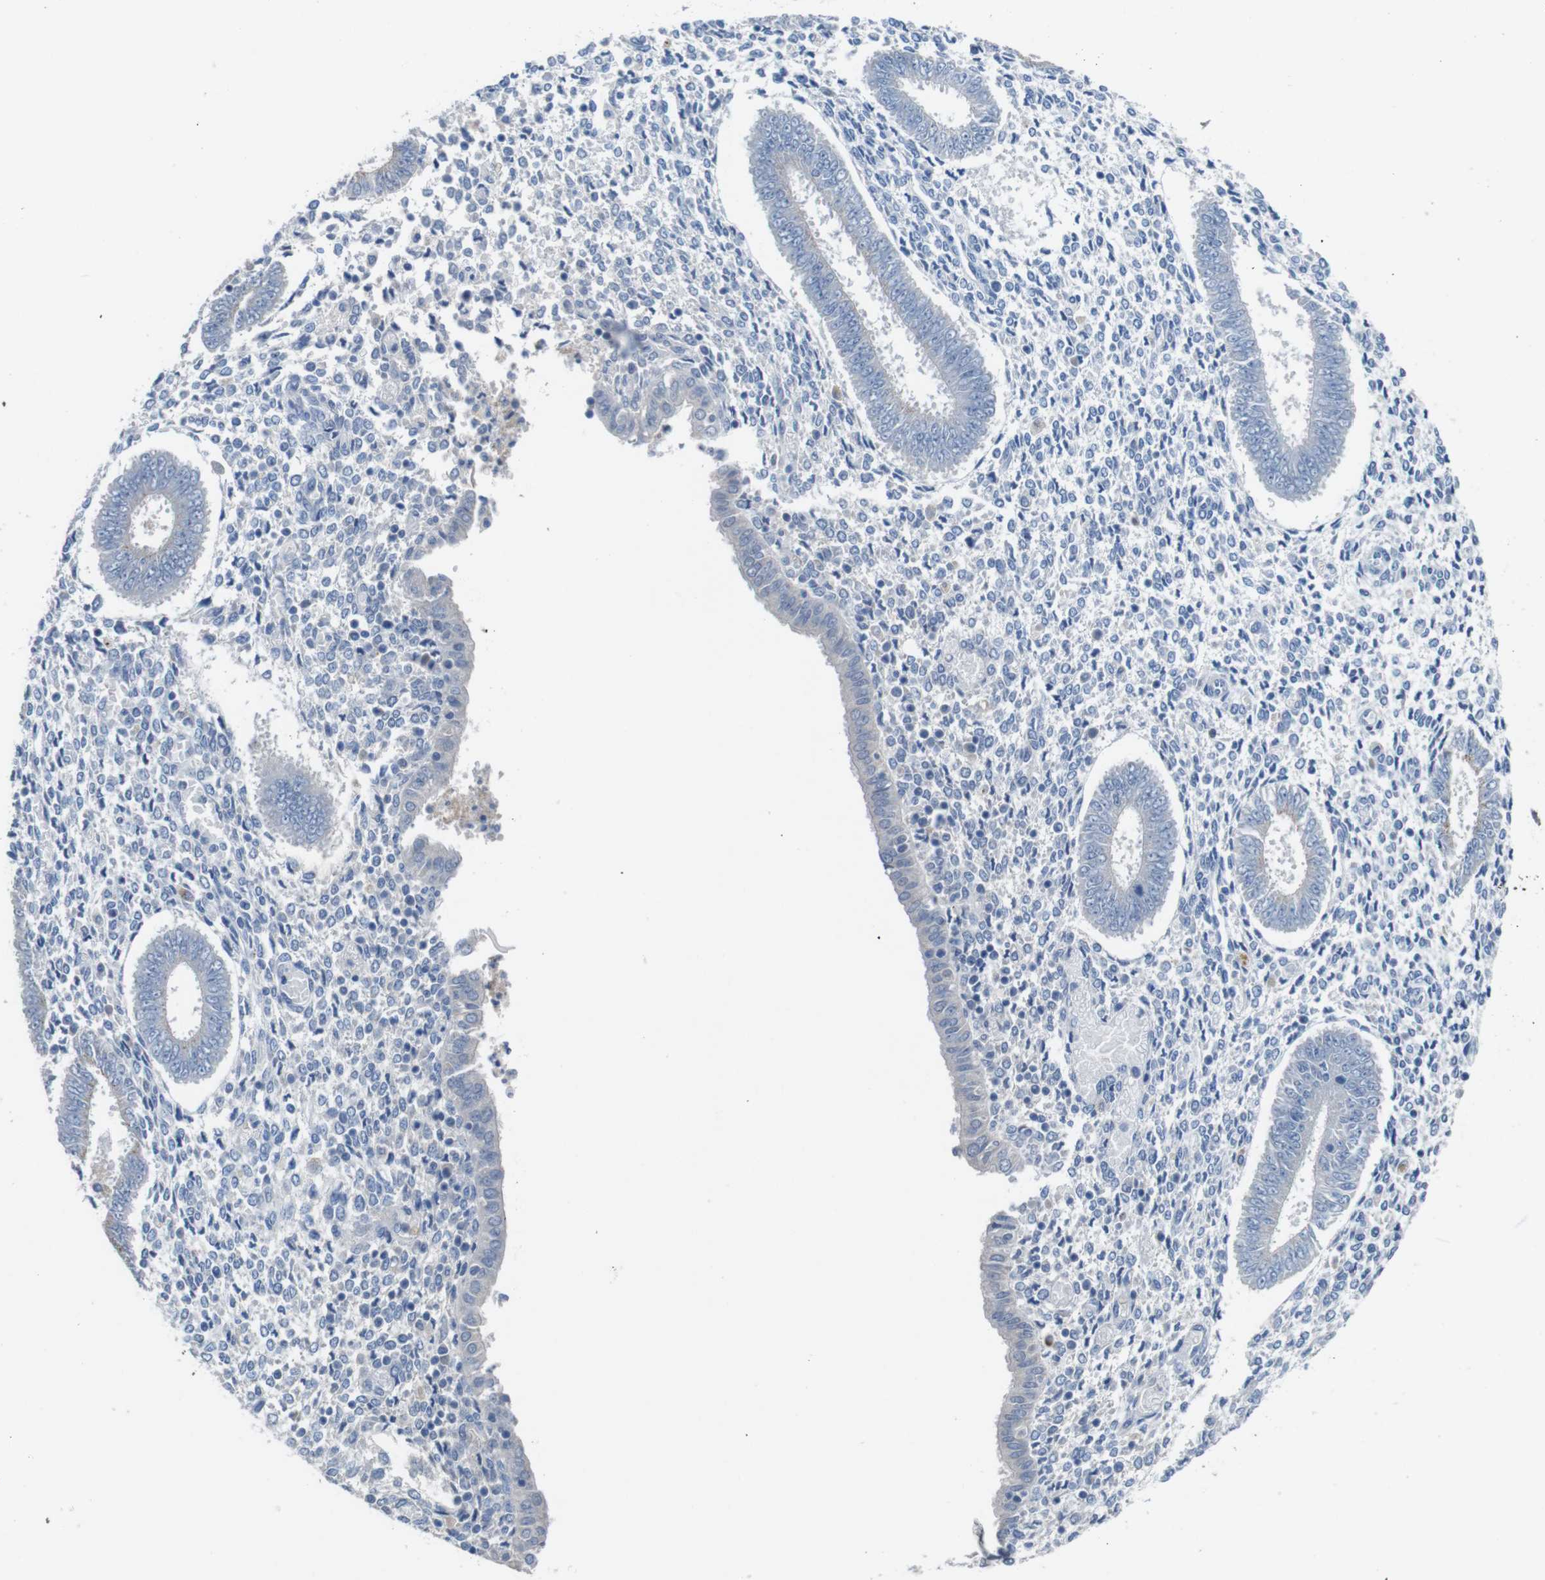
{"staining": {"intensity": "negative", "quantity": "none", "location": "none"}, "tissue": "endometrium", "cell_type": "Cells in endometrial stroma", "image_type": "normal", "snomed": [{"axis": "morphology", "description": "Normal tissue, NOS"}, {"axis": "topography", "description": "Endometrium"}], "caption": "A photomicrograph of human endometrium is negative for staining in cells in endometrial stroma. Nuclei are stained in blue.", "gene": "SLC2A8", "patient": {"sex": "female", "age": 35}}